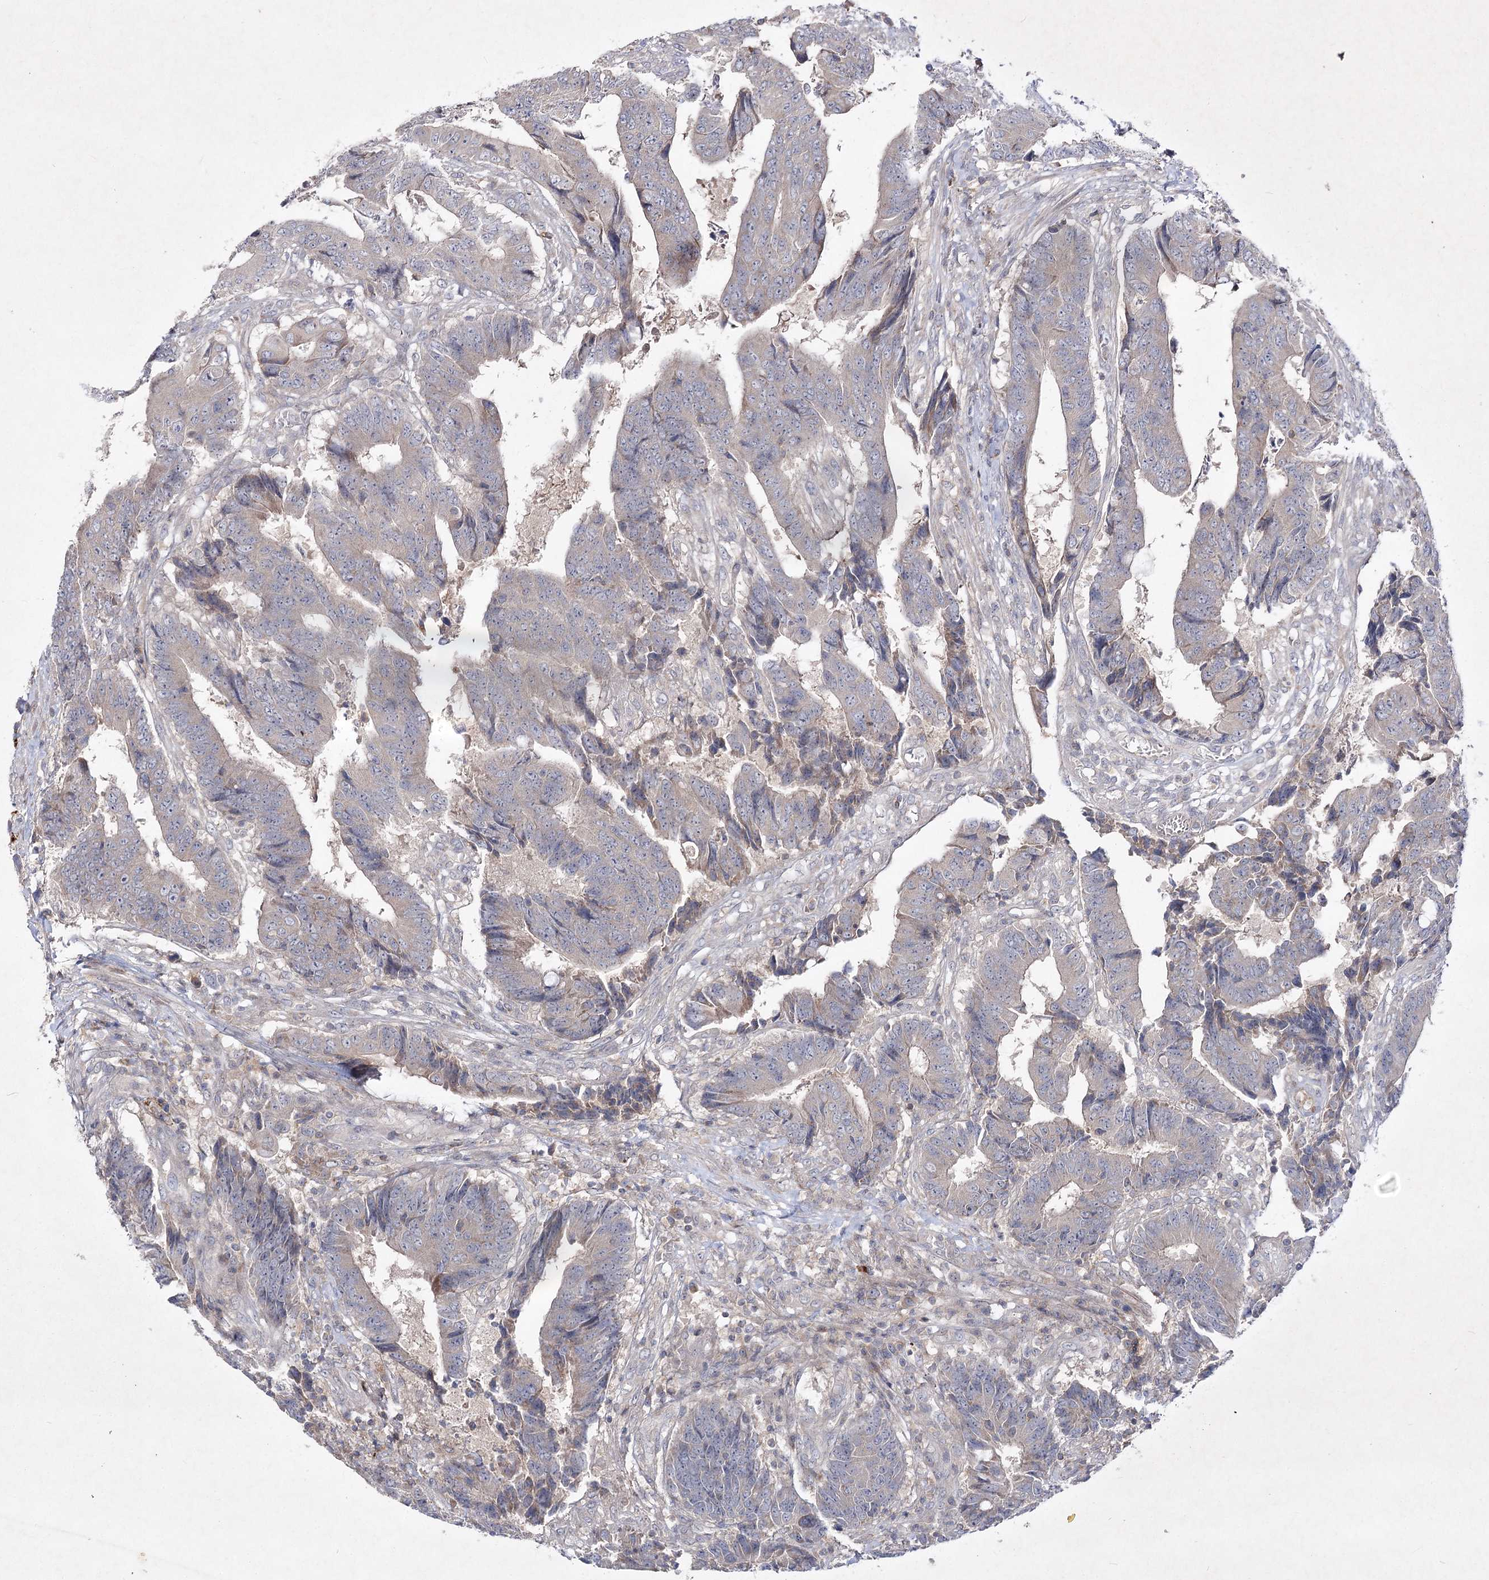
{"staining": {"intensity": "weak", "quantity": "<25%", "location": "cytoplasmic/membranous"}, "tissue": "colorectal cancer", "cell_type": "Tumor cells", "image_type": "cancer", "snomed": [{"axis": "morphology", "description": "Adenocarcinoma, NOS"}, {"axis": "topography", "description": "Rectum"}], "caption": "Colorectal cancer was stained to show a protein in brown. There is no significant expression in tumor cells. (DAB immunohistochemistry, high magnification).", "gene": "CIB2", "patient": {"sex": "male", "age": 84}}